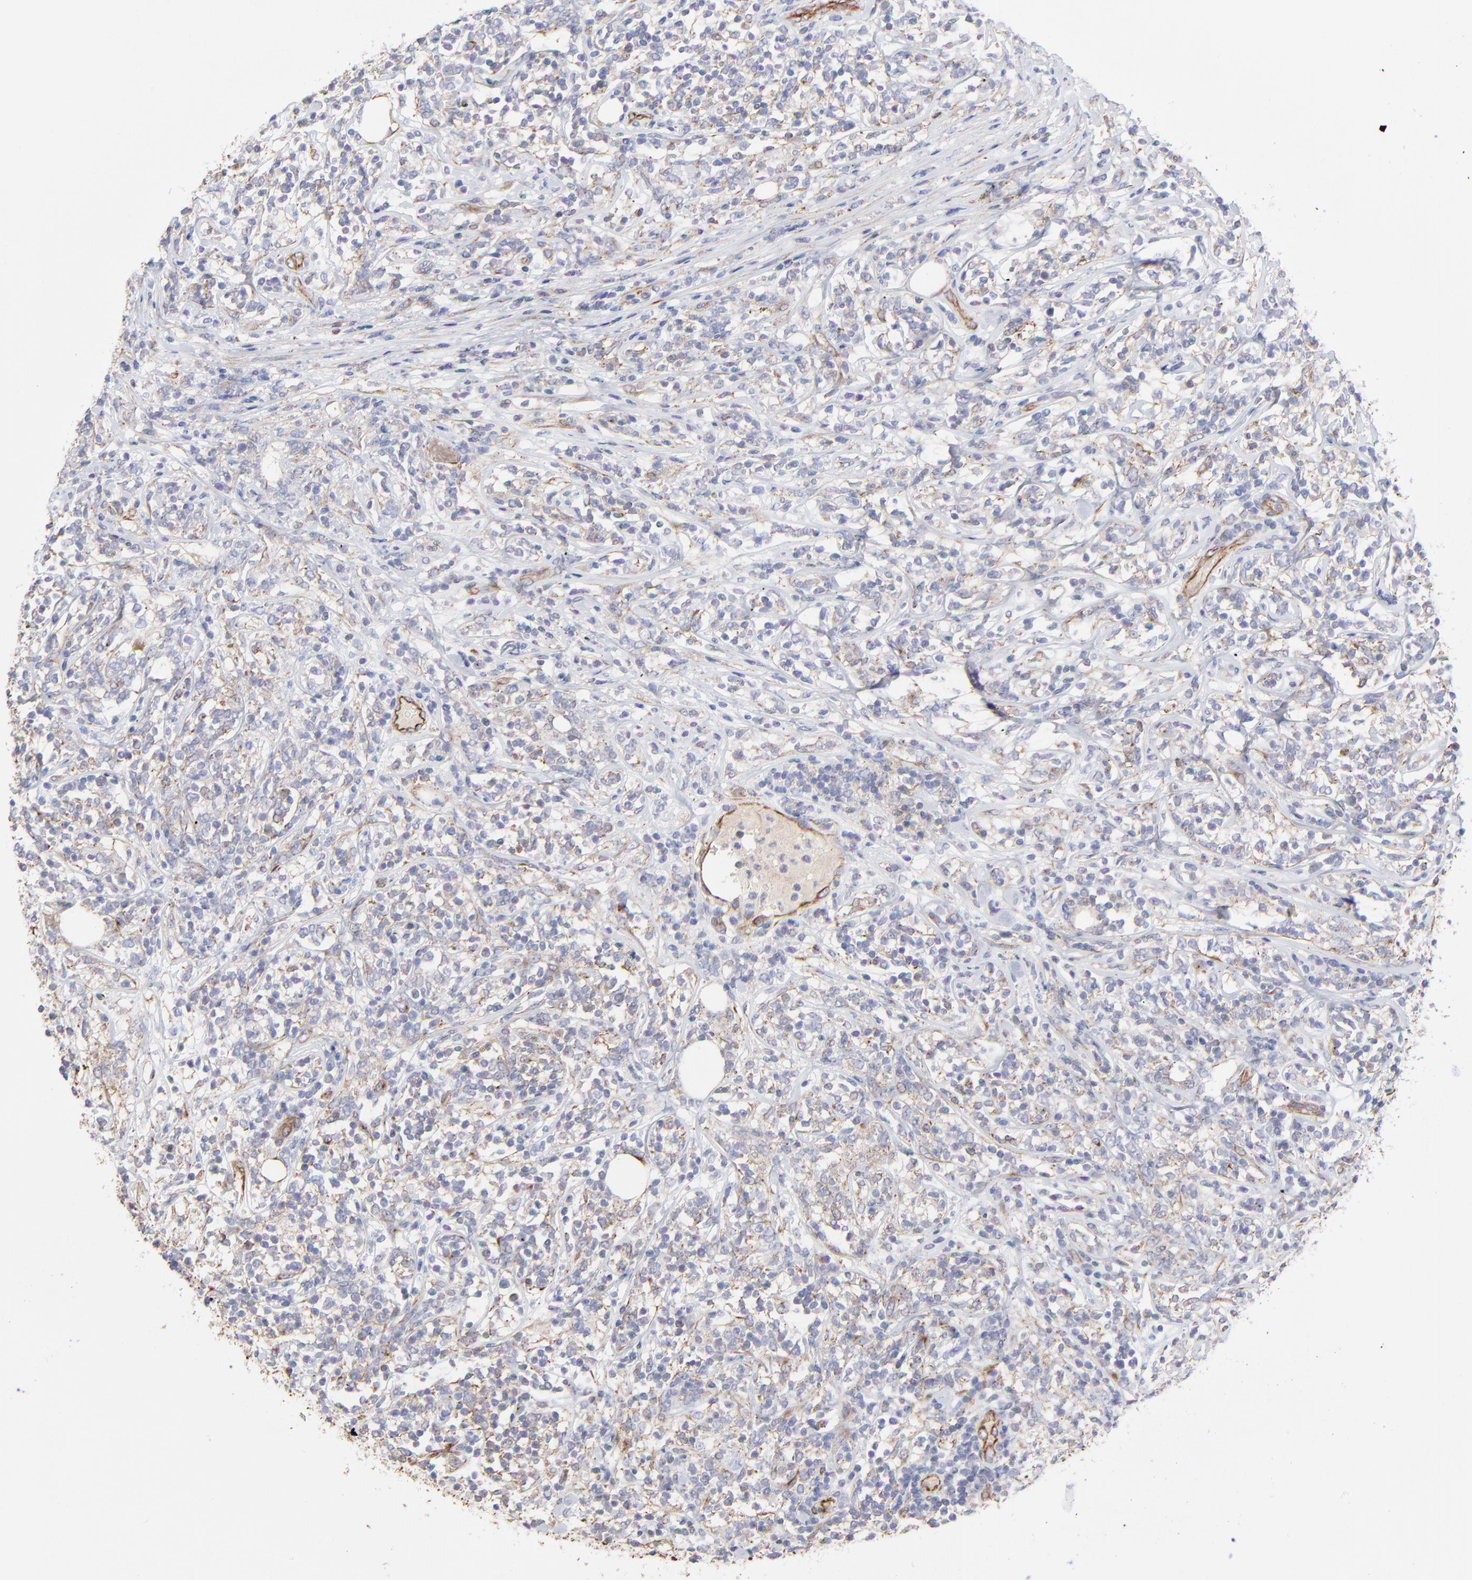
{"staining": {"intensity": "weak", "quantity": "25%-75%", "location": "cytoplasmic/membranous"}, "tissue": "lymphoma", "cell_type": "Tumor cells", "image_type": "cancer", "snomed": [{"axis": "morphology", "description": "Malignant lymphoma, non-Hodgkin's type, High grade"}, {"axis": "topography", "description": "Lymph node"}], "caption": "The micrograph exhibits a brown stain indicating the presence of a protein in the cytoplasmic/membranous of tumor cells in lymphoma.", "gene": "COX8C", "patient": {"sex": "female", "age": 84}}